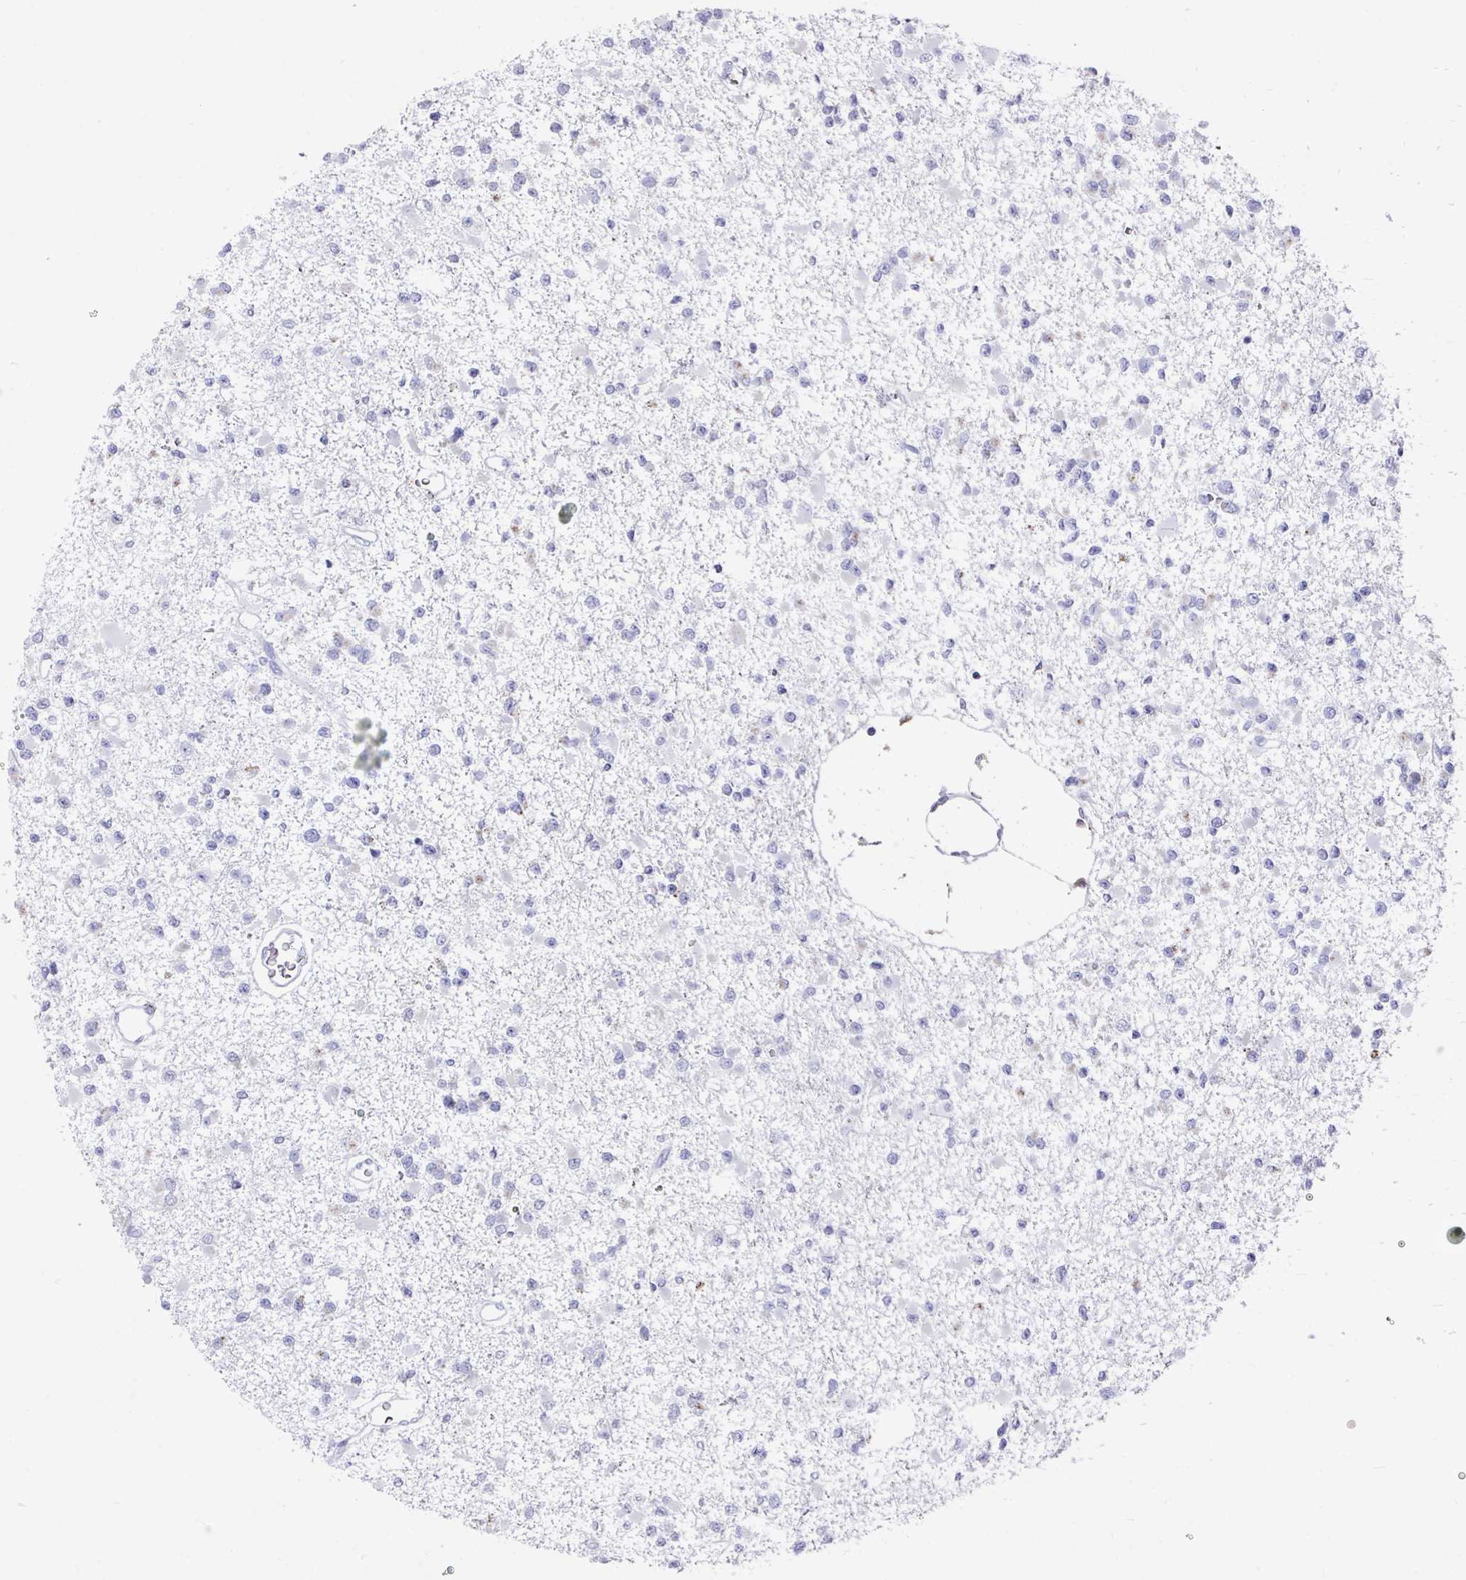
{"staining": {"intensity": "negative", "quantity": "none", "location": "none"}, "tissue": "glioma", "cell_type": "Tumor cells", "image_type": "cancer", "snomed": [{"axis": "morphology", "description": "Glioma, malignant, Low grade"}, {"axis": "topography", "description": "Brain"}], "caption": "This micrograph is of malignant glioma (low-grade) stained with immunohistochemistry to label a protein in brown with the nuclei are counter-stained blue. There is no positivity in tumor cells.", "gene": "CPVL", "patient": {"sex": "female", "age": 22}}